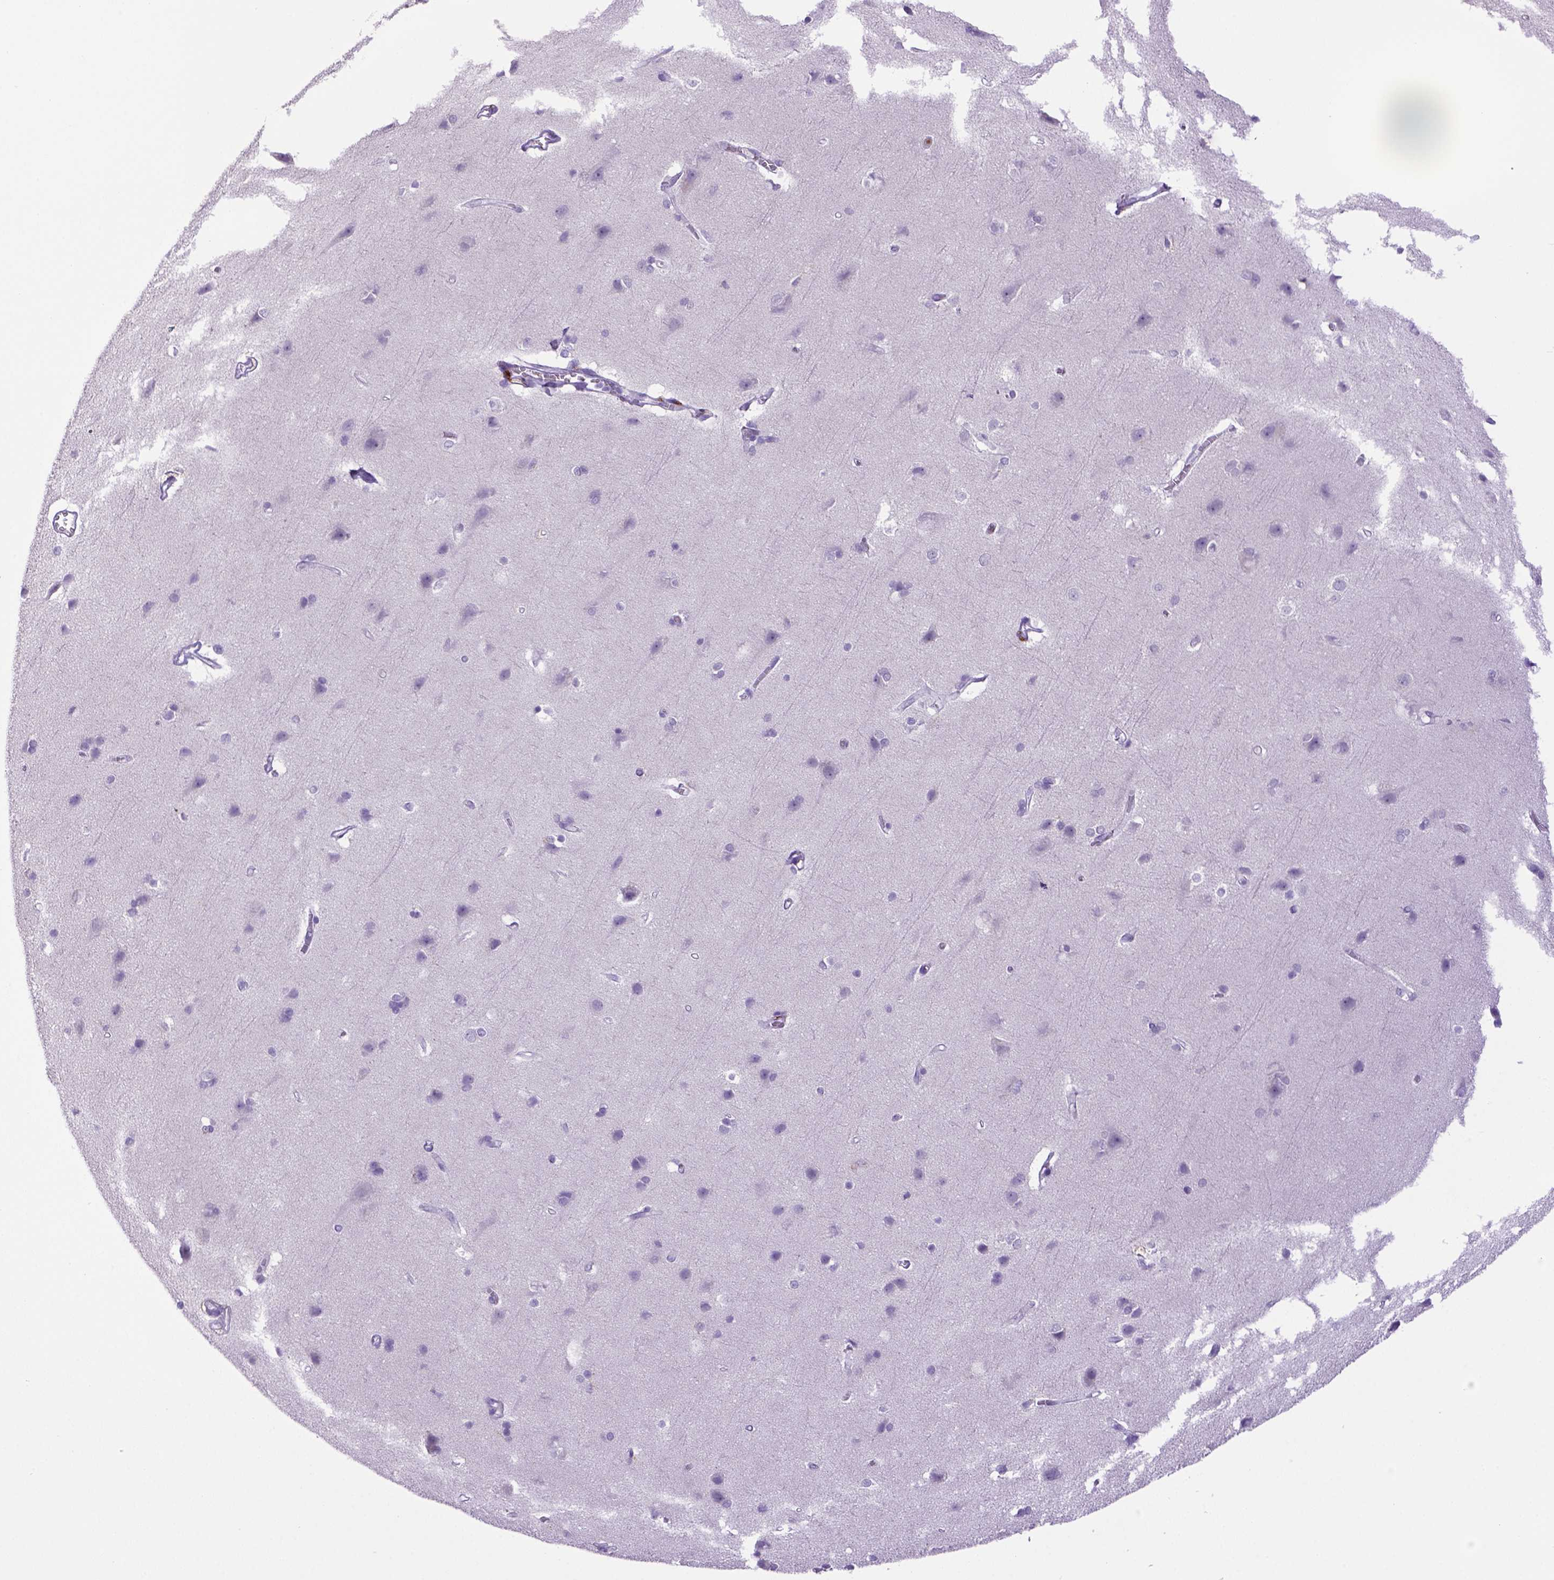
{"staining": {"intensity": "negative", "quantity": "none", "location": "none"}, "tissue": "cerebral cortex", "cell_type": "Endothelial cells", "image_type": "normal", "snomed": [{"axis": "morphology", "description": "Normal tissue, NOS"}, {"axis": "topography", "description": "Cerebral cortex"}], "caption": "A high-resolution micrograph shows immunohistochemistry (IHC) staining of unremarkable cerebral cortex, which exhibits no significant positivity in endothelial cells.", "gene": "CD68", "patient": {"sex": "male", "age": 37}}